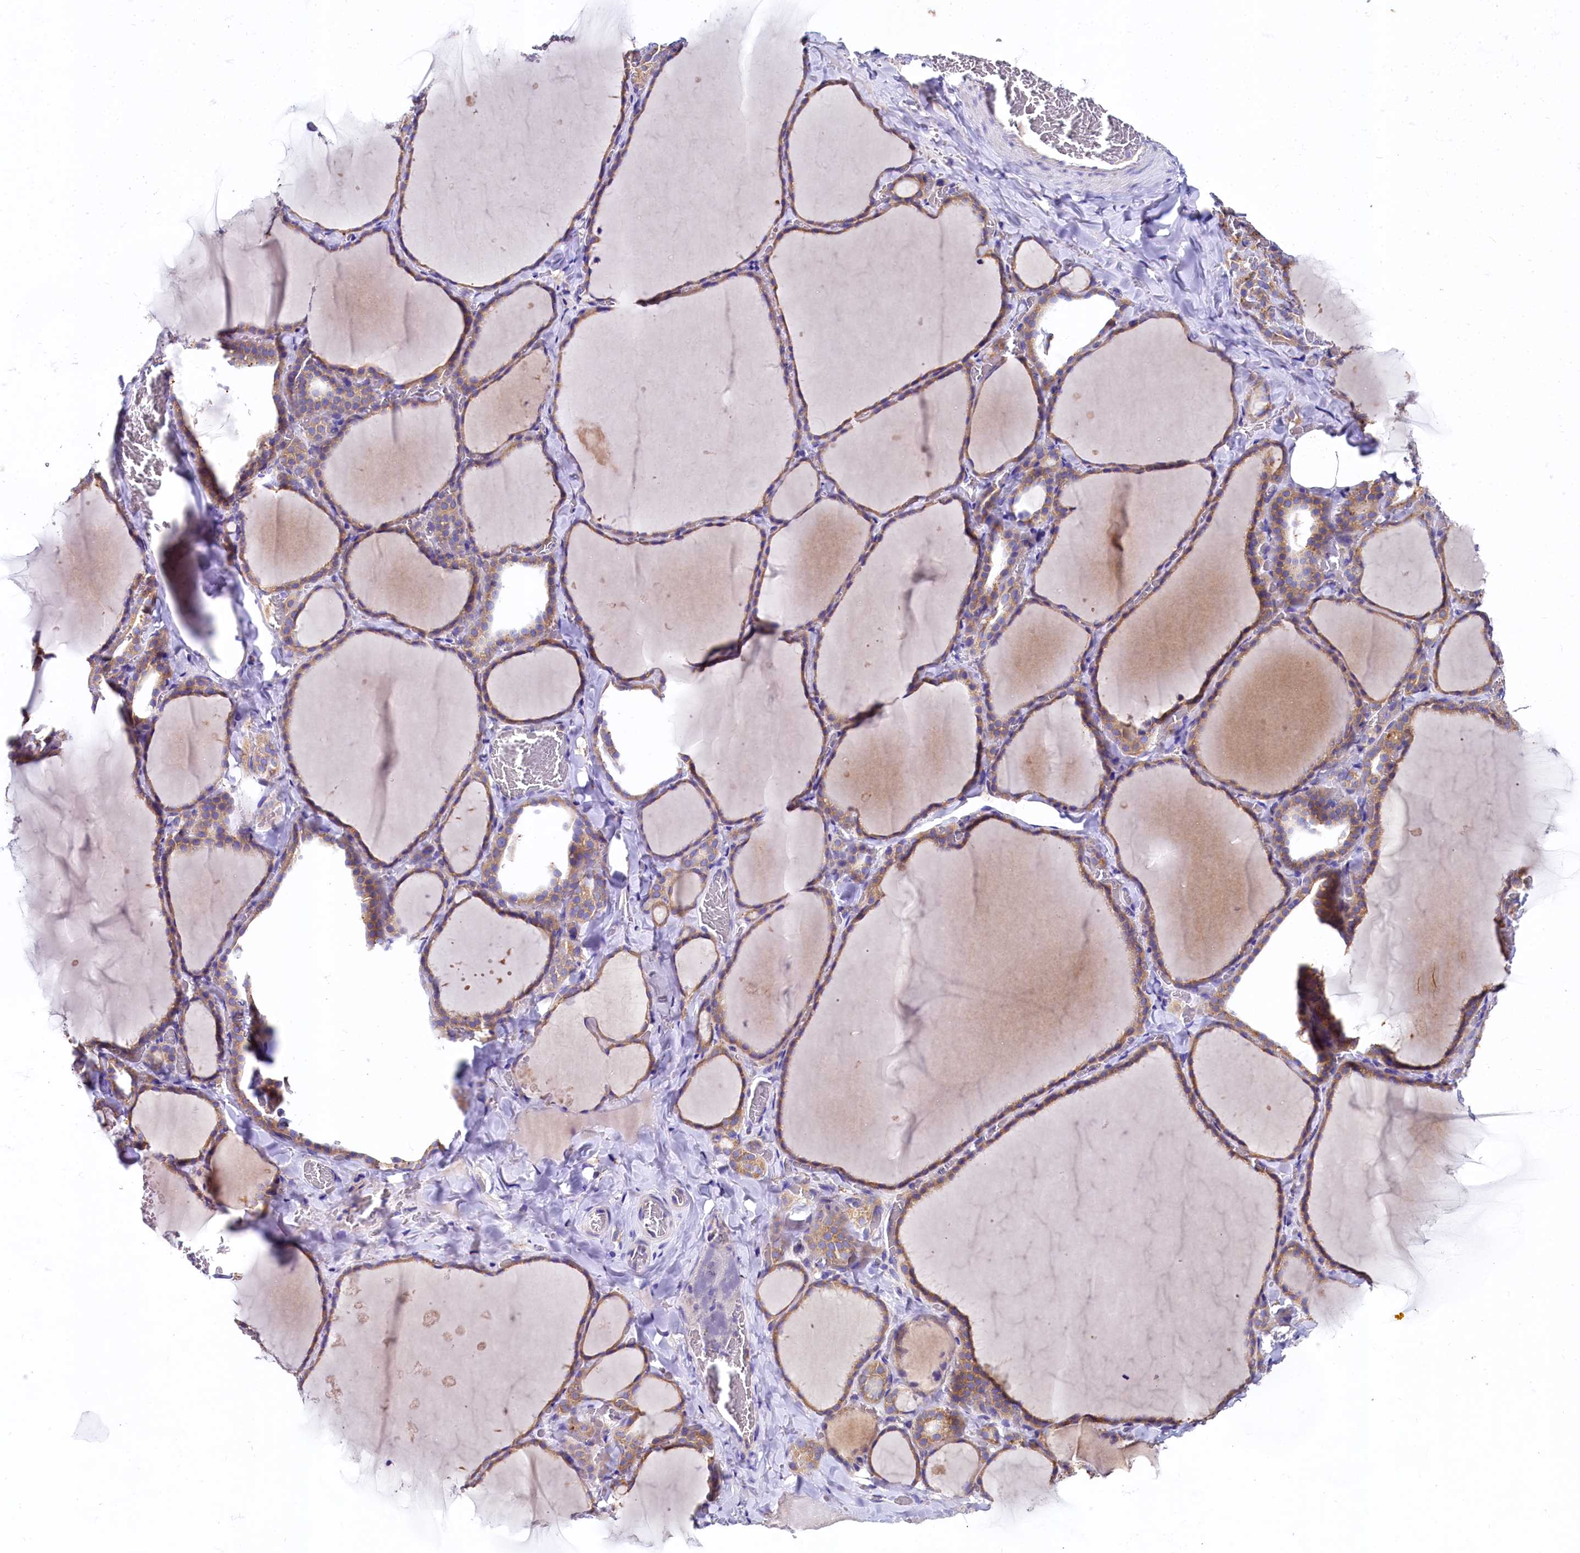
{"staining": {"intensity": "moderate", "quantity": ">75%", "location": "cytoplasmic/membranous"}, "tissue": "thyroid gland", "cell_type": "Glandular cells", "image_type": "normal", "snomed": [{"axis": "morphology", "description": "Normal tissue, NOS"}, {"axis": "topography", "description": "Thyroid gland"}], "caption": "Protein staining exhibits moderate cytoplasmic/membranous staining in approximately >75% of glandular cells in normal thyroid gland.", "gene": "QARS1", "patient": {"sex": "female", "age": 22}}